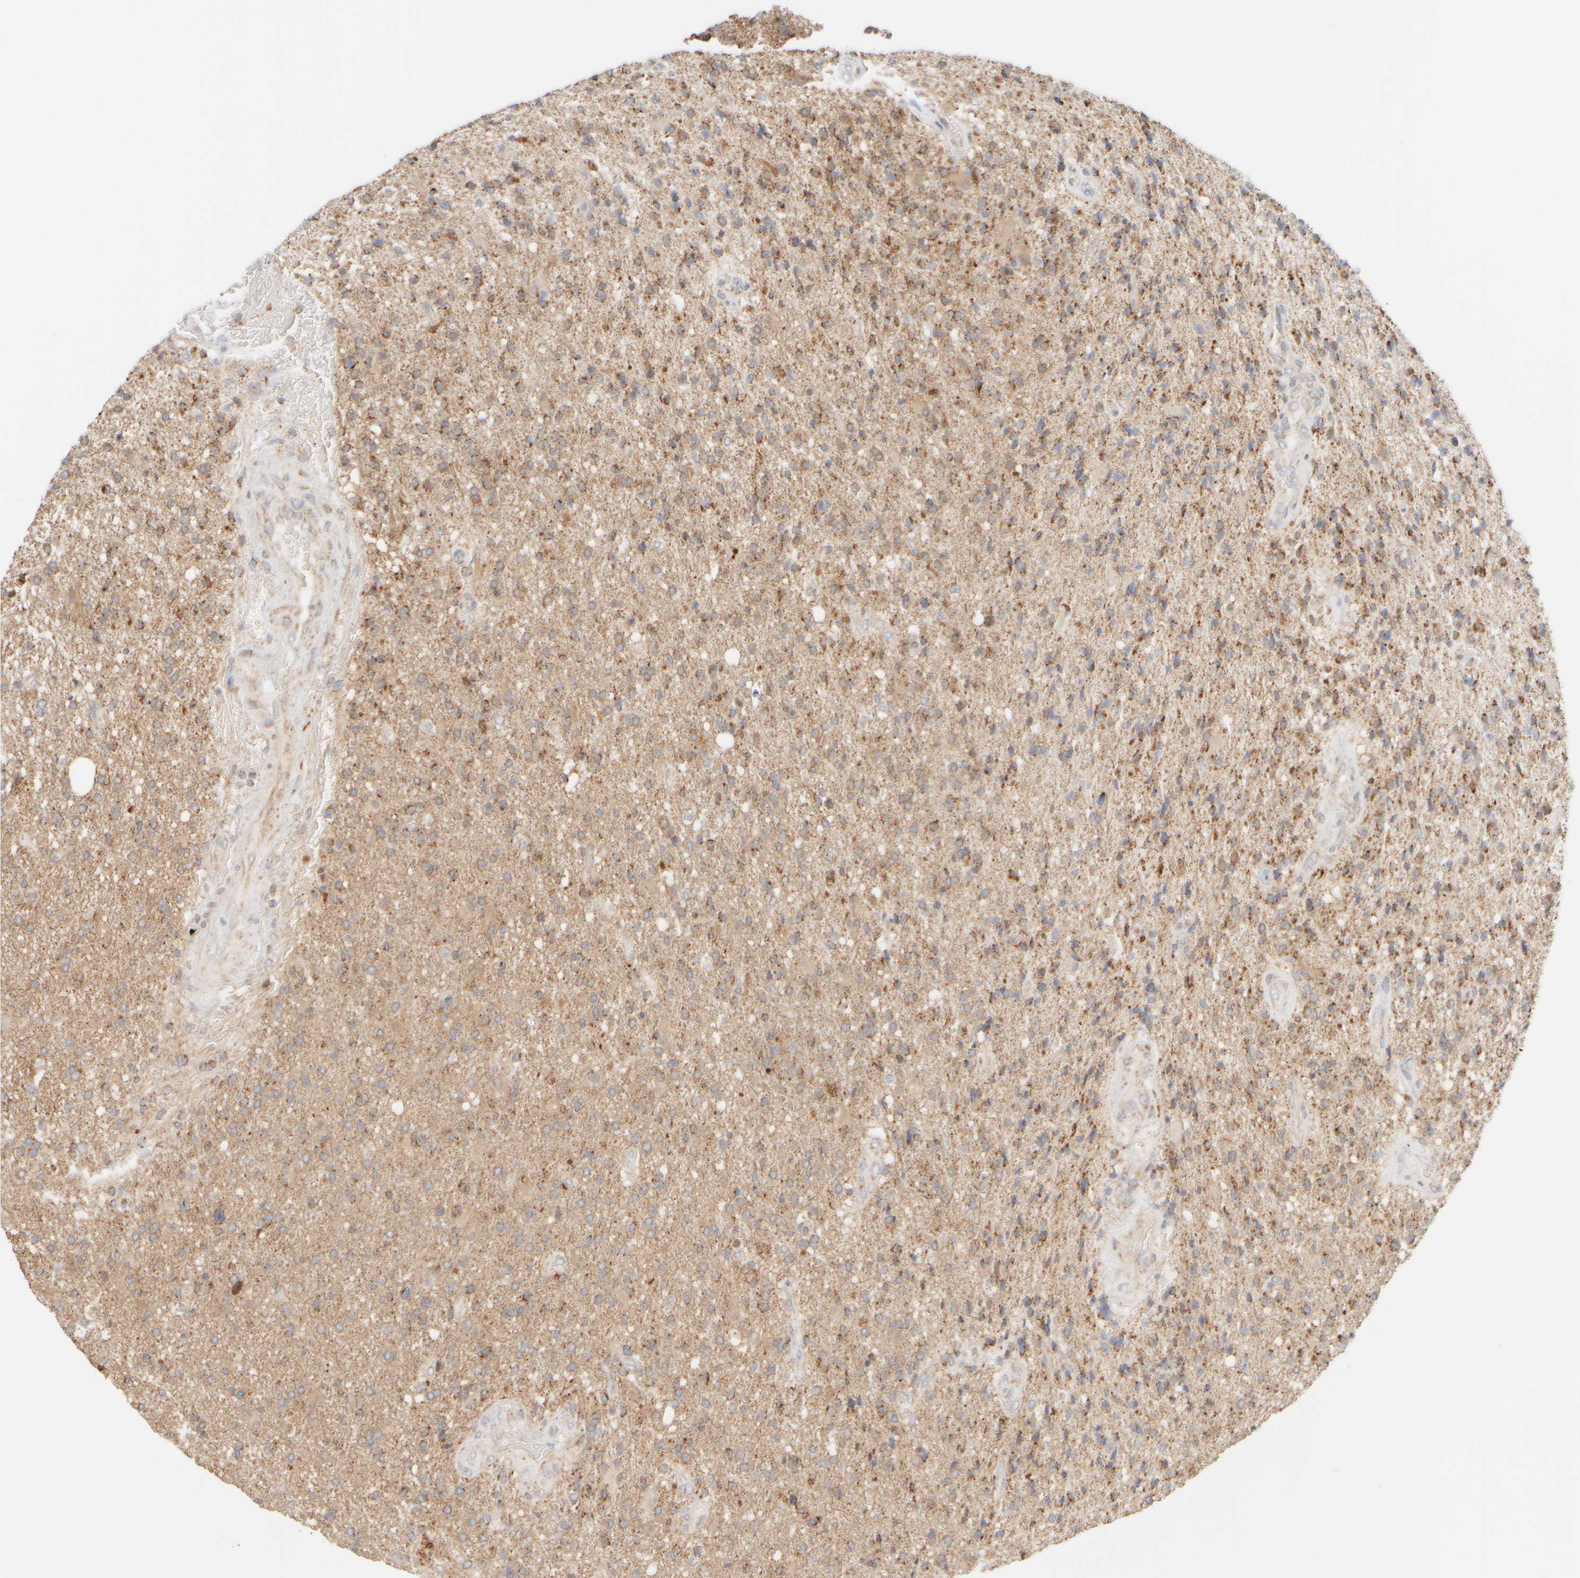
{"staining": {"intensity": "moderate", "quantity": ">75%", "location": "cytoplasmic/membranous"}, "tissue": "glioma", "cell_type": "Tumor cells", "image_type": "cancer", "snomed": [{"axis": "morphology", "description": "Glioma, malignant, High grade"}, {"axis": "topography", "description": "Brain"}], "caption": "Immunohistochemical staining of glioma demonstrates medium levels of moderate cytoplasmic/membranous expression in approximately >75% of tumor cells.", "gene": "PPM1K", "patient": {"sex": "male", "age": 72}}